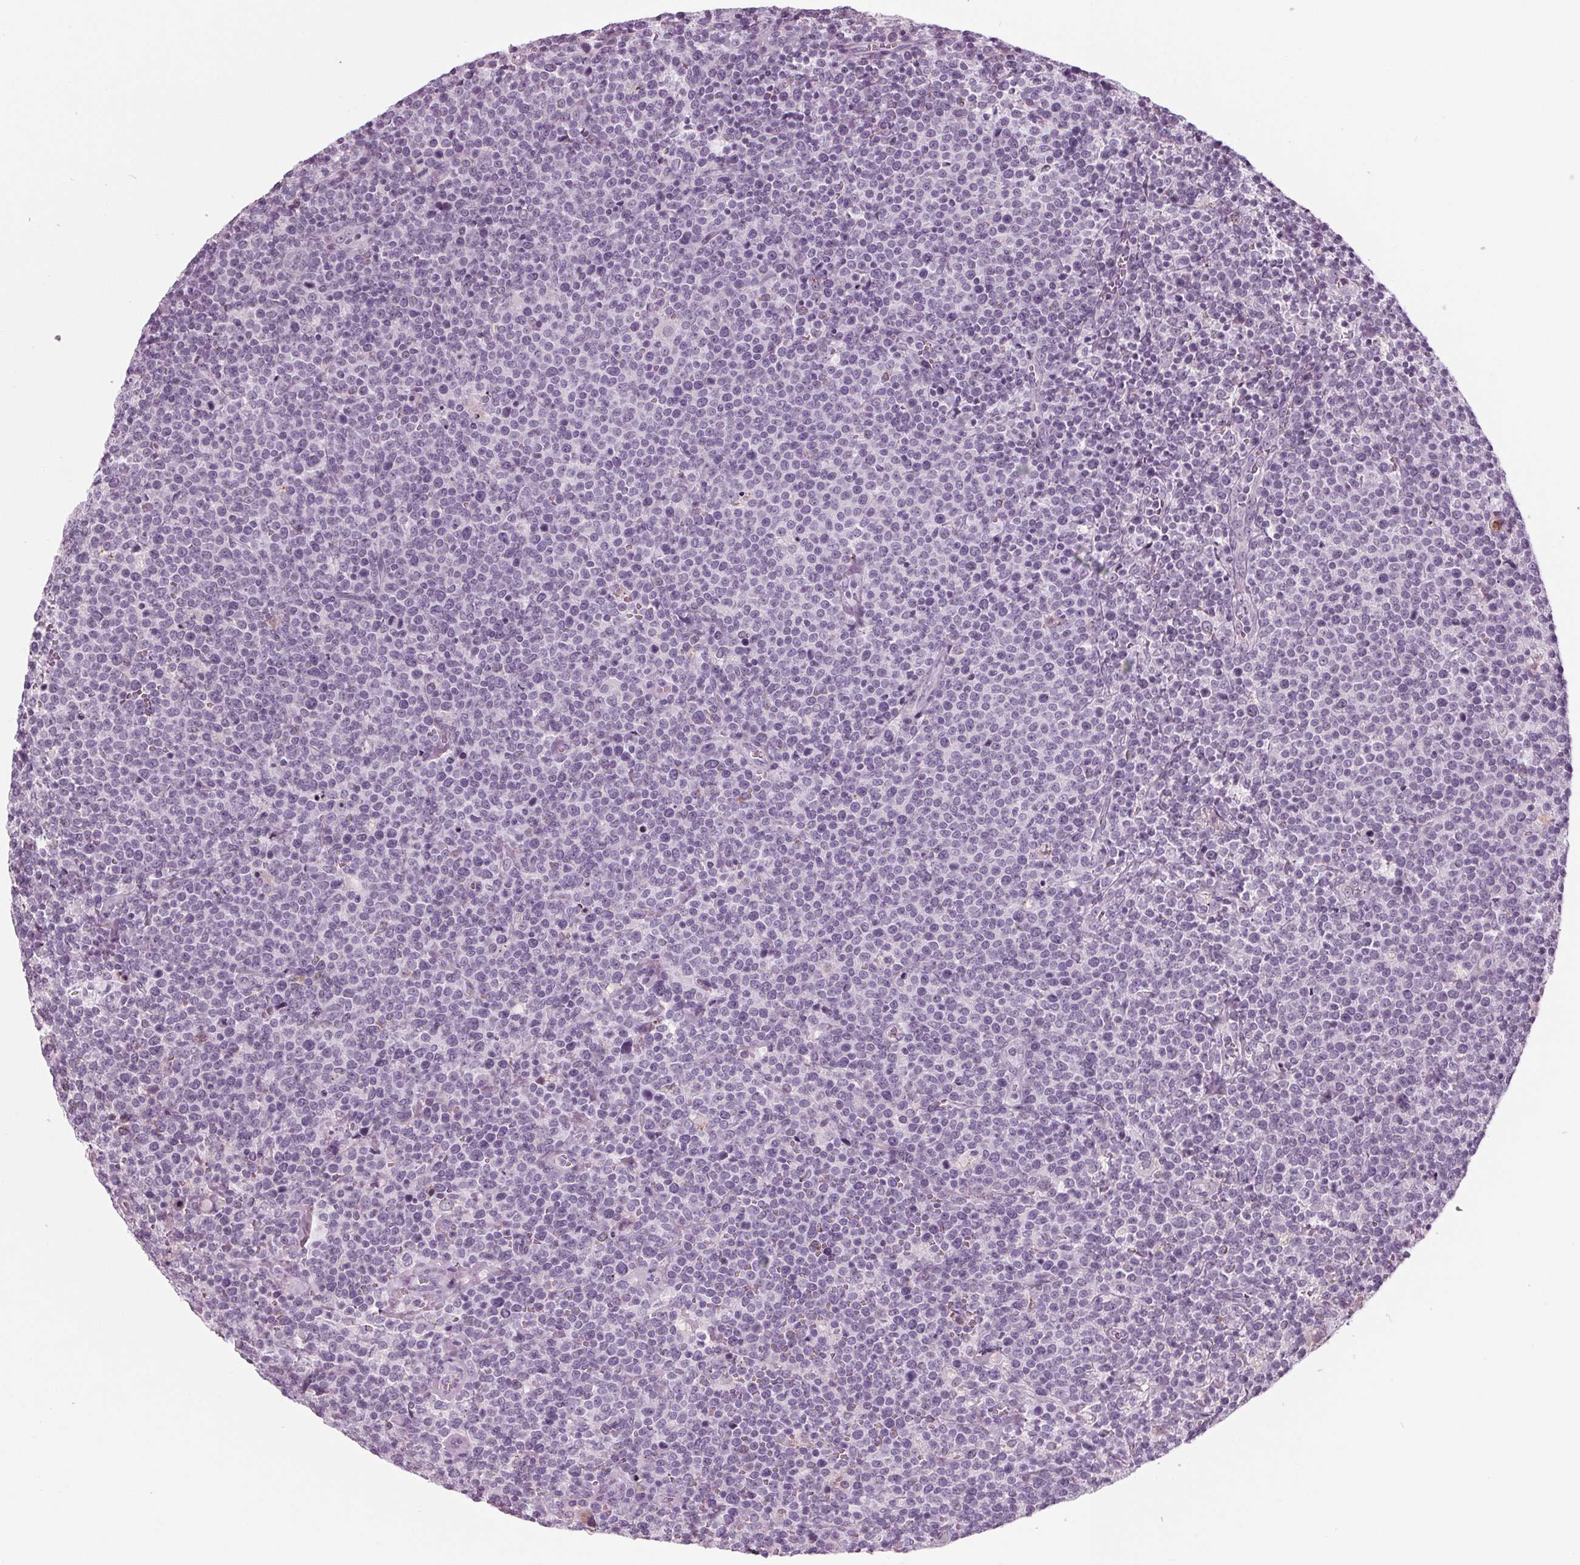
{"staining": {"intensity": "negative", "quantity": "none", "location": "none"}, "tissue": "lymphoma", "cell_type": "Tumor cells", "image_type": "cancer", "snomed": [{"axis": "morphology", "description": "Malignant lymphoma, non-Hodgkin's type, High grade"}, {"axis": "topography", "description": "Lymph node"}], "caption": "Tumor cells are negative for brown protein staining in lymphoma.", "gene": "CYP3A43", "patient": {"sex": "male", "age": 61}}